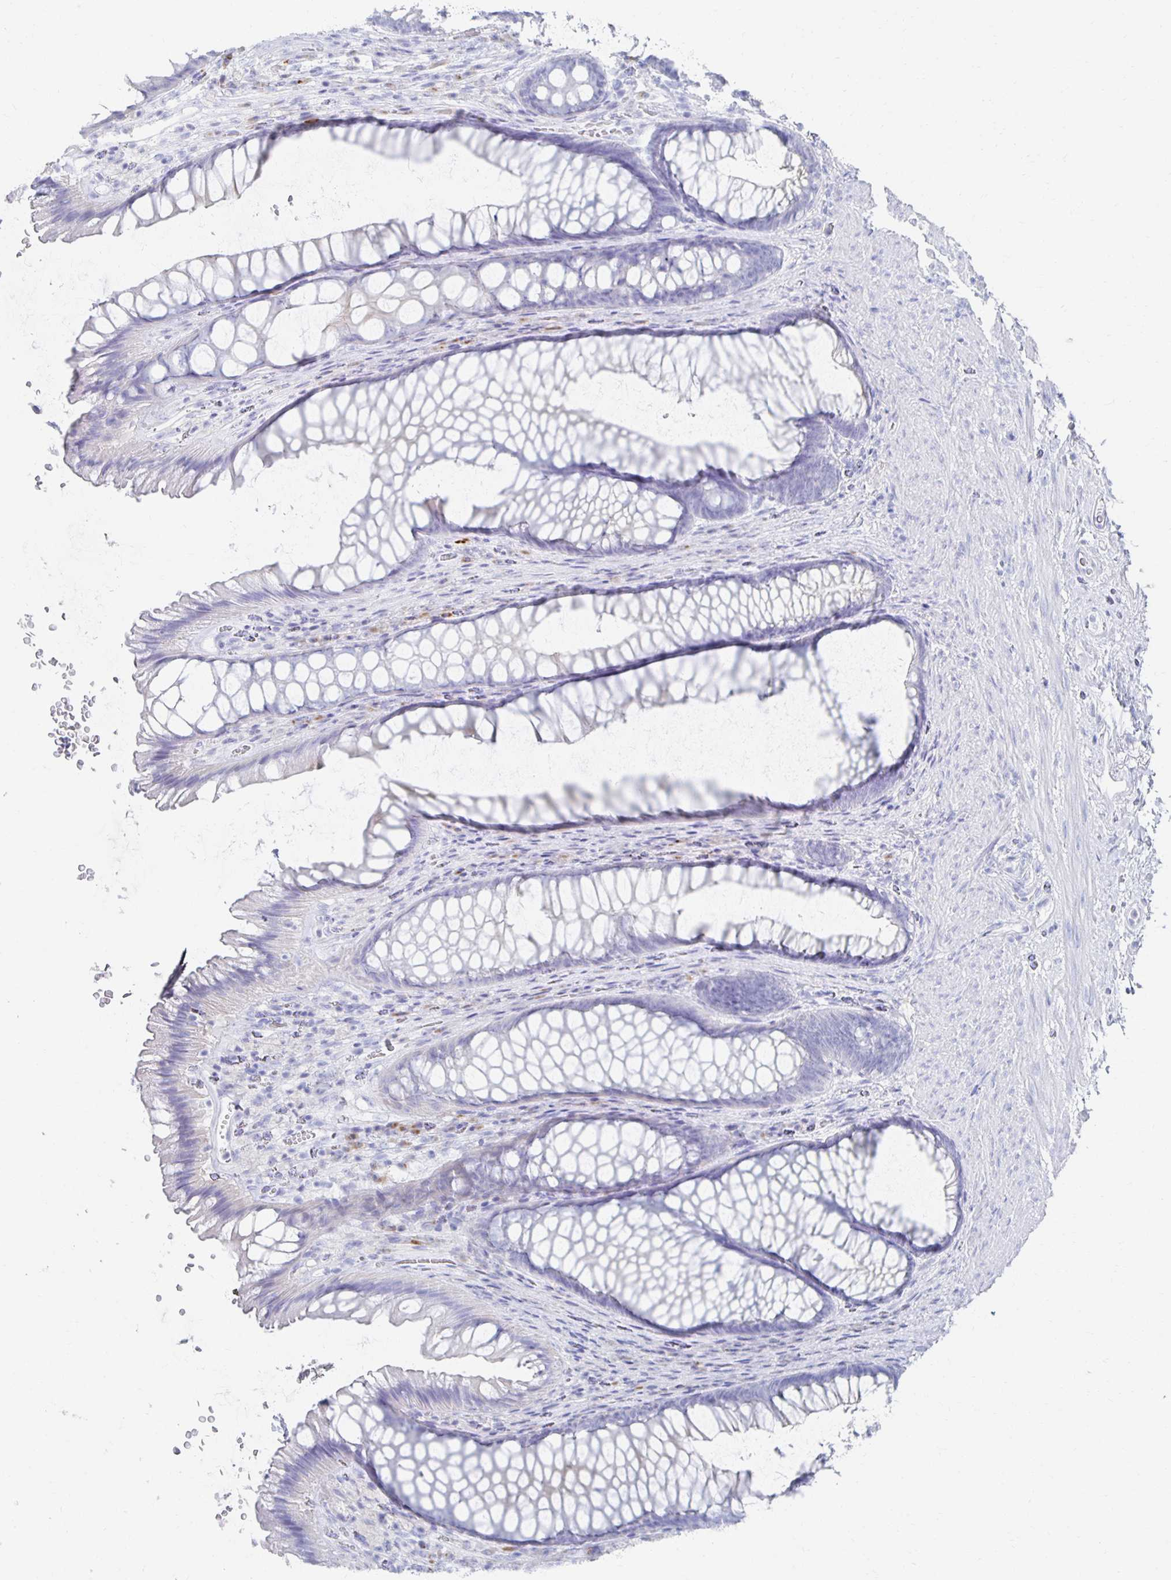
{"staining": {"intensity": "negative", "quantity": "none", "location": "none"}, "tissue": "rectum", "cell_type": "Glandular cells", "image_type": "normal", "snomed": [{"axis": "morphology", "description": "Normal tissue, NOS"}, {"axis": "topography", "description": "Rectum"}], "caption": "An immunohistochemistry image of unremarkable rectum is shown. There is no staining in glandular cells of rectum. (DAB IHC visualized using brightfield microscopy, high magnification).", "gene": "PRDM7", "patient": {"sex": "male", "age": 53}}